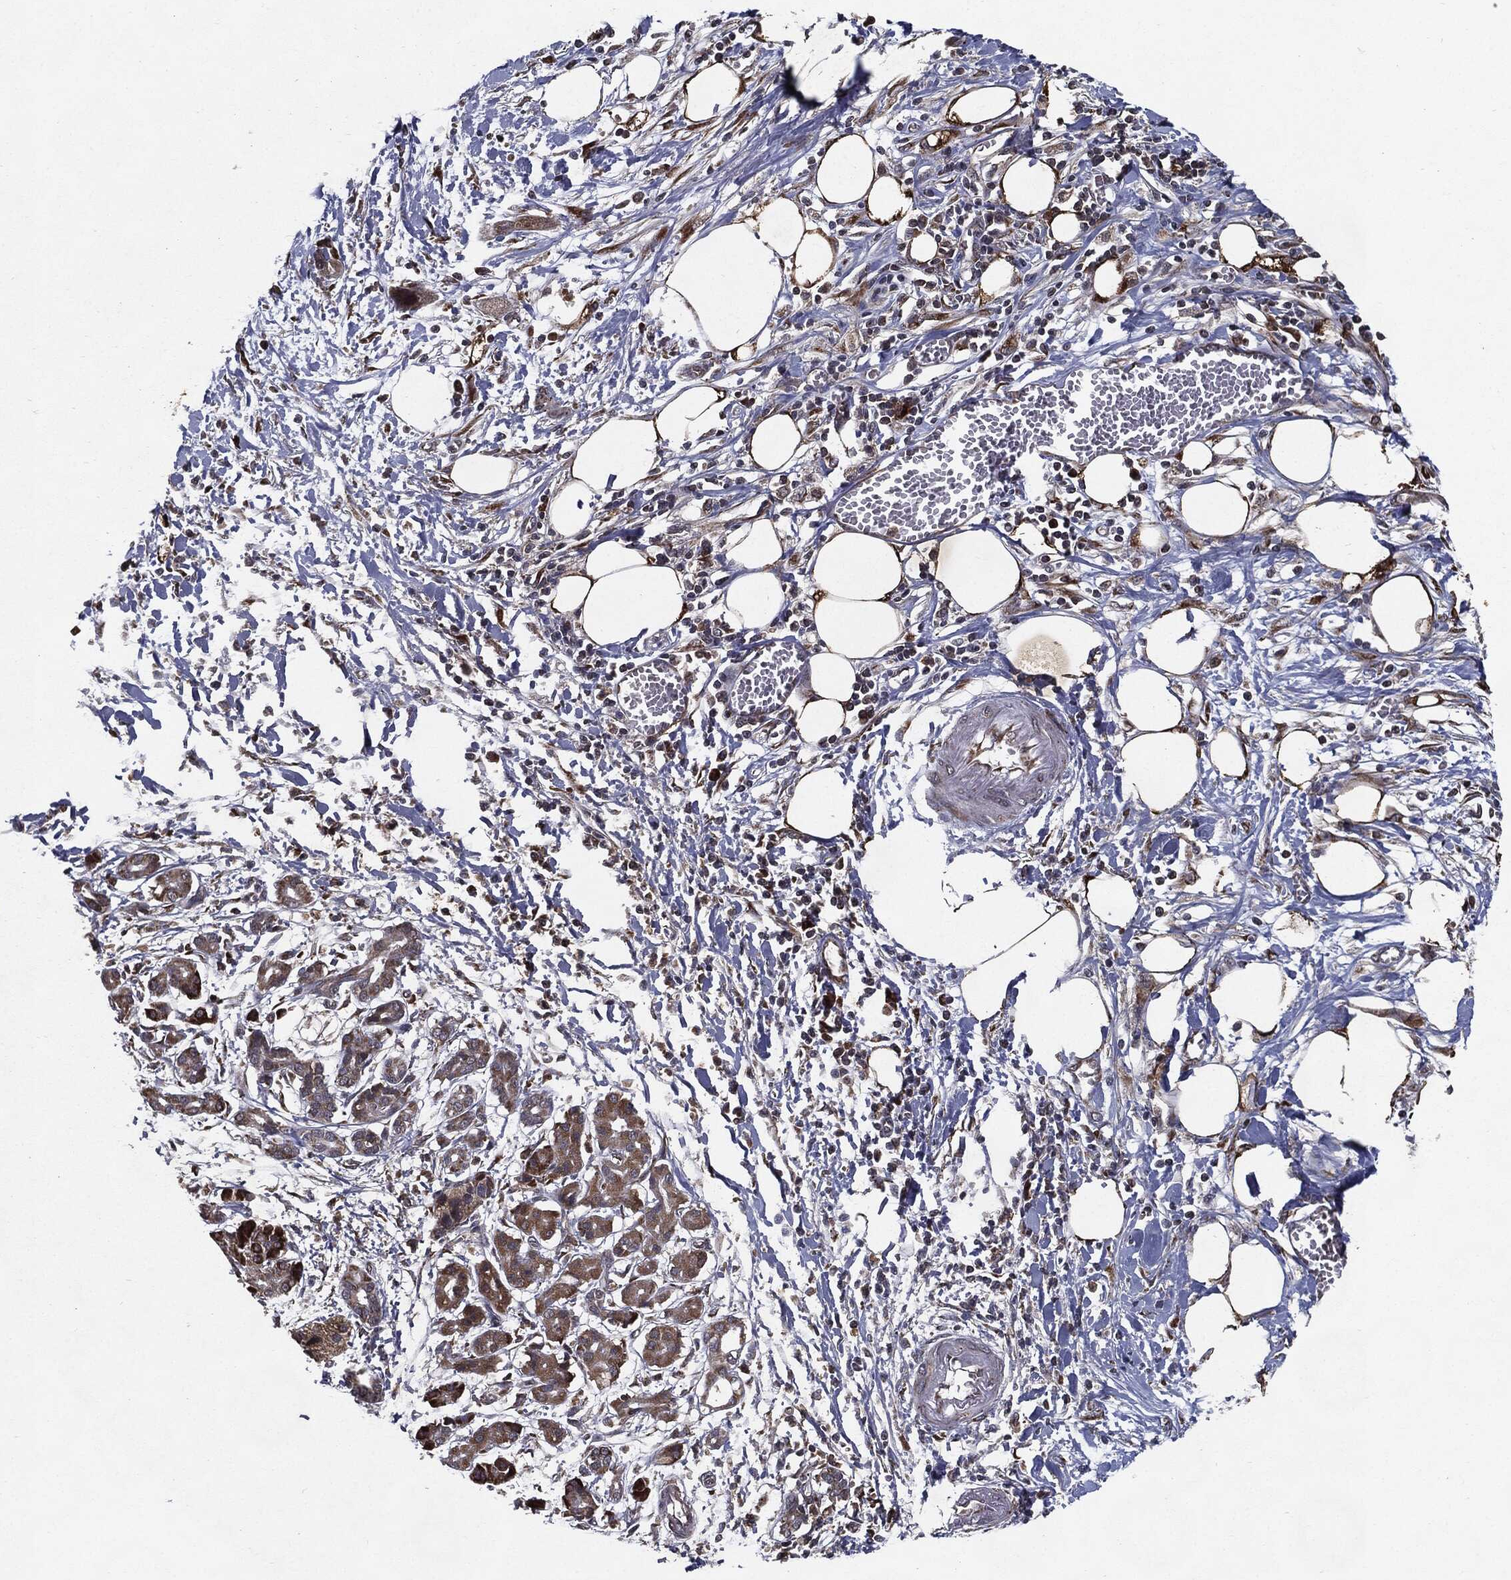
{"staining": {"intensity": "strong", "quantity": "<25%", "location": "cytoplasmic/membranous"}, "tissue": "pancreatic cancer", "cell_type": "Tumor cells", "image_type": "cancer", "snomed": [{"axis": "morphology", "description": "Adenocarcinoma, NOS"}, {"axis": "topography", "description": "Pancreas"}], "caption": "Protein analysis of adenocarcinoma (pancreatic) tissue demonstrates strong cytoplasmic/membranous staining in approximately <25% of tumor cells. The staining is performed using DAB brown chromogen to label protein expression. The nuclei are counter-stained blue using hematoxylin.", "gene": "HDAC5", "patient": {"sex": "male", "age": 72}}